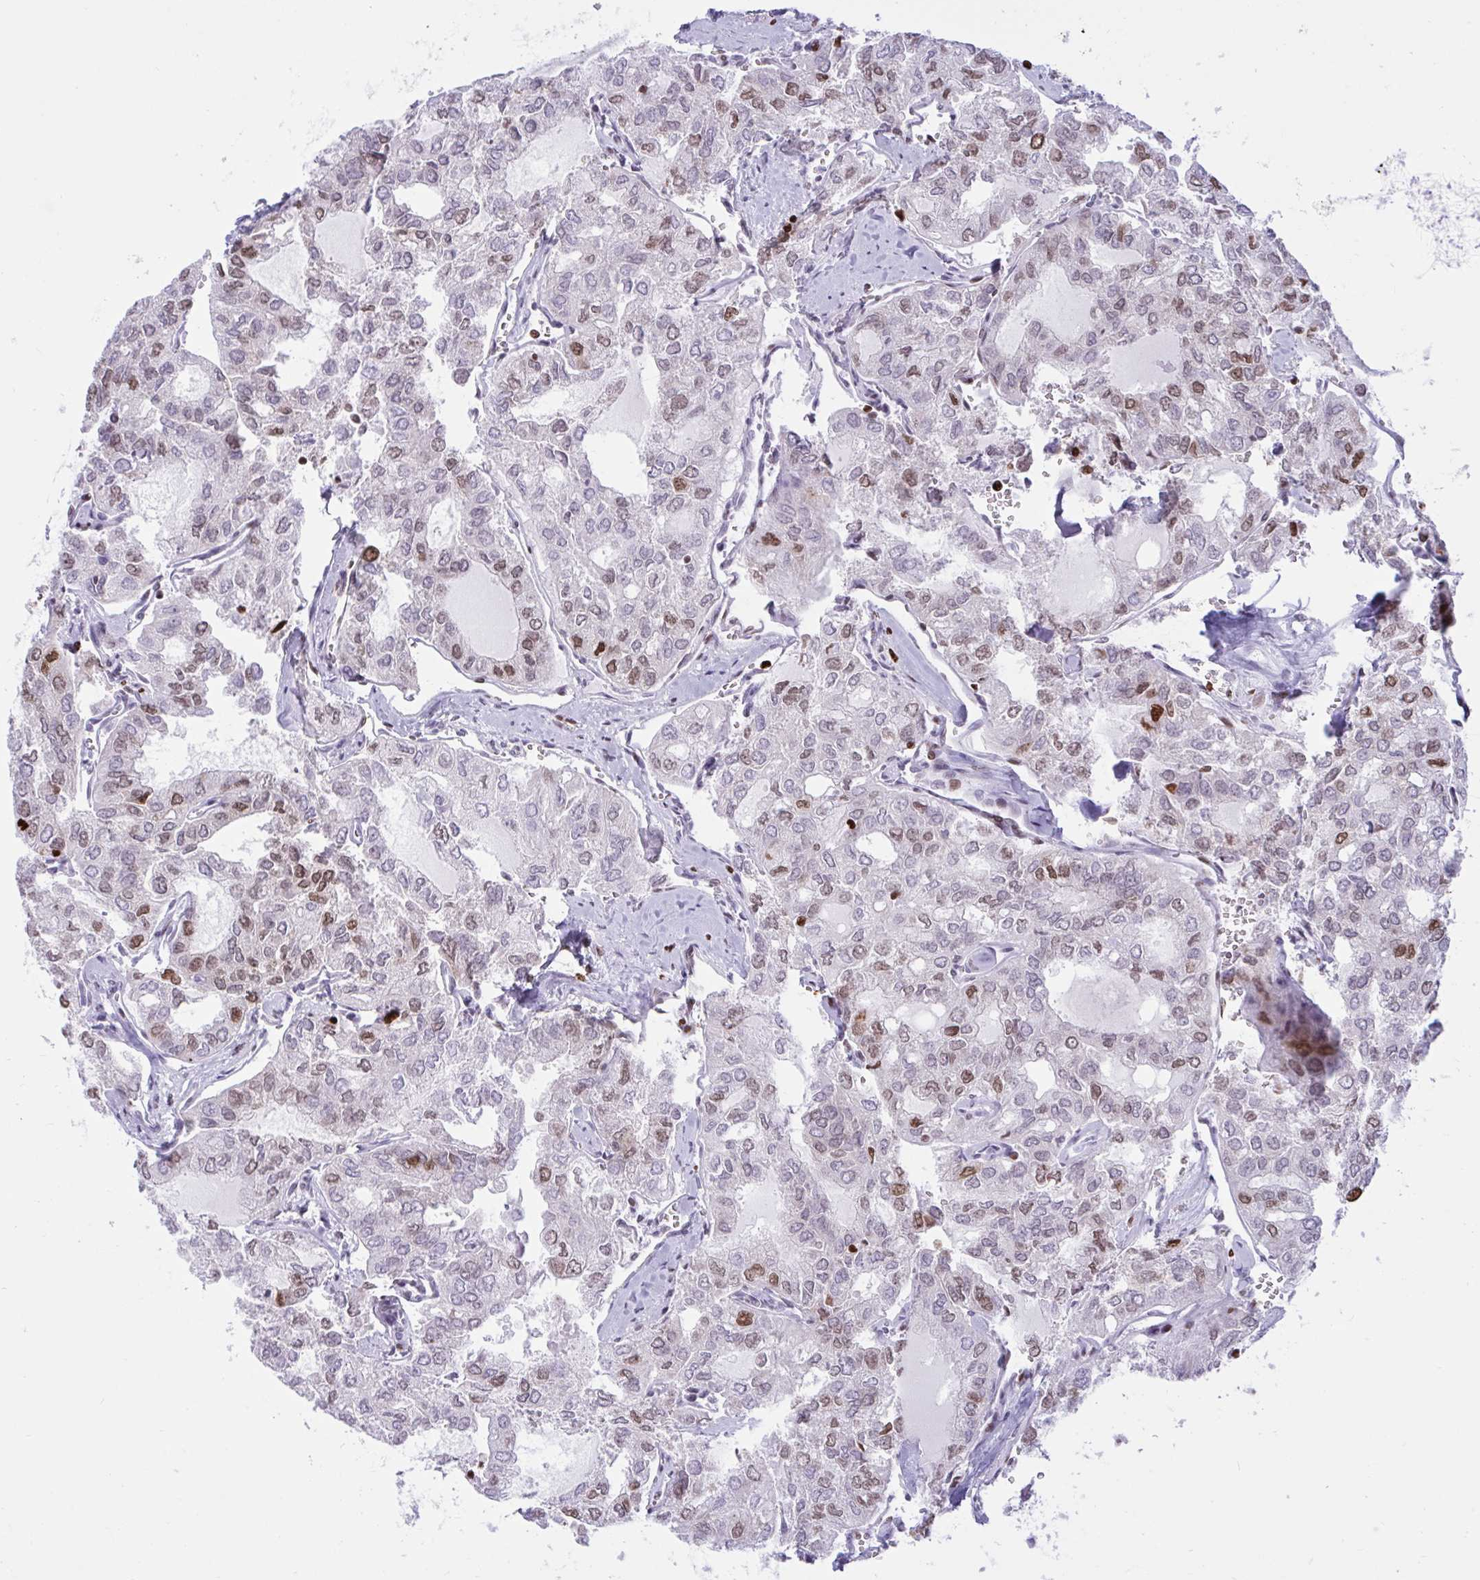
{"staining": {"intensity": "weak", "quantity": "25%-75%", "location": "nuclear"}, "tissue": "thyroid cancer", "cell_type": "Tumor cells", "image_type": "cancer", "snomed": [{"axis": "morphology", "description": "Follicular adenoma carcinoma, NOS"}, {"axis": "topography", "description": "Thyroid gland"}], "caption": "Weak nuclear protein positivity is identified in approximately 25%-75% of tumor cells in thyroid follicular adenoma carcinoma.", "gene": "HMGB2", "patient": {"sex": "male", "age": 75}}